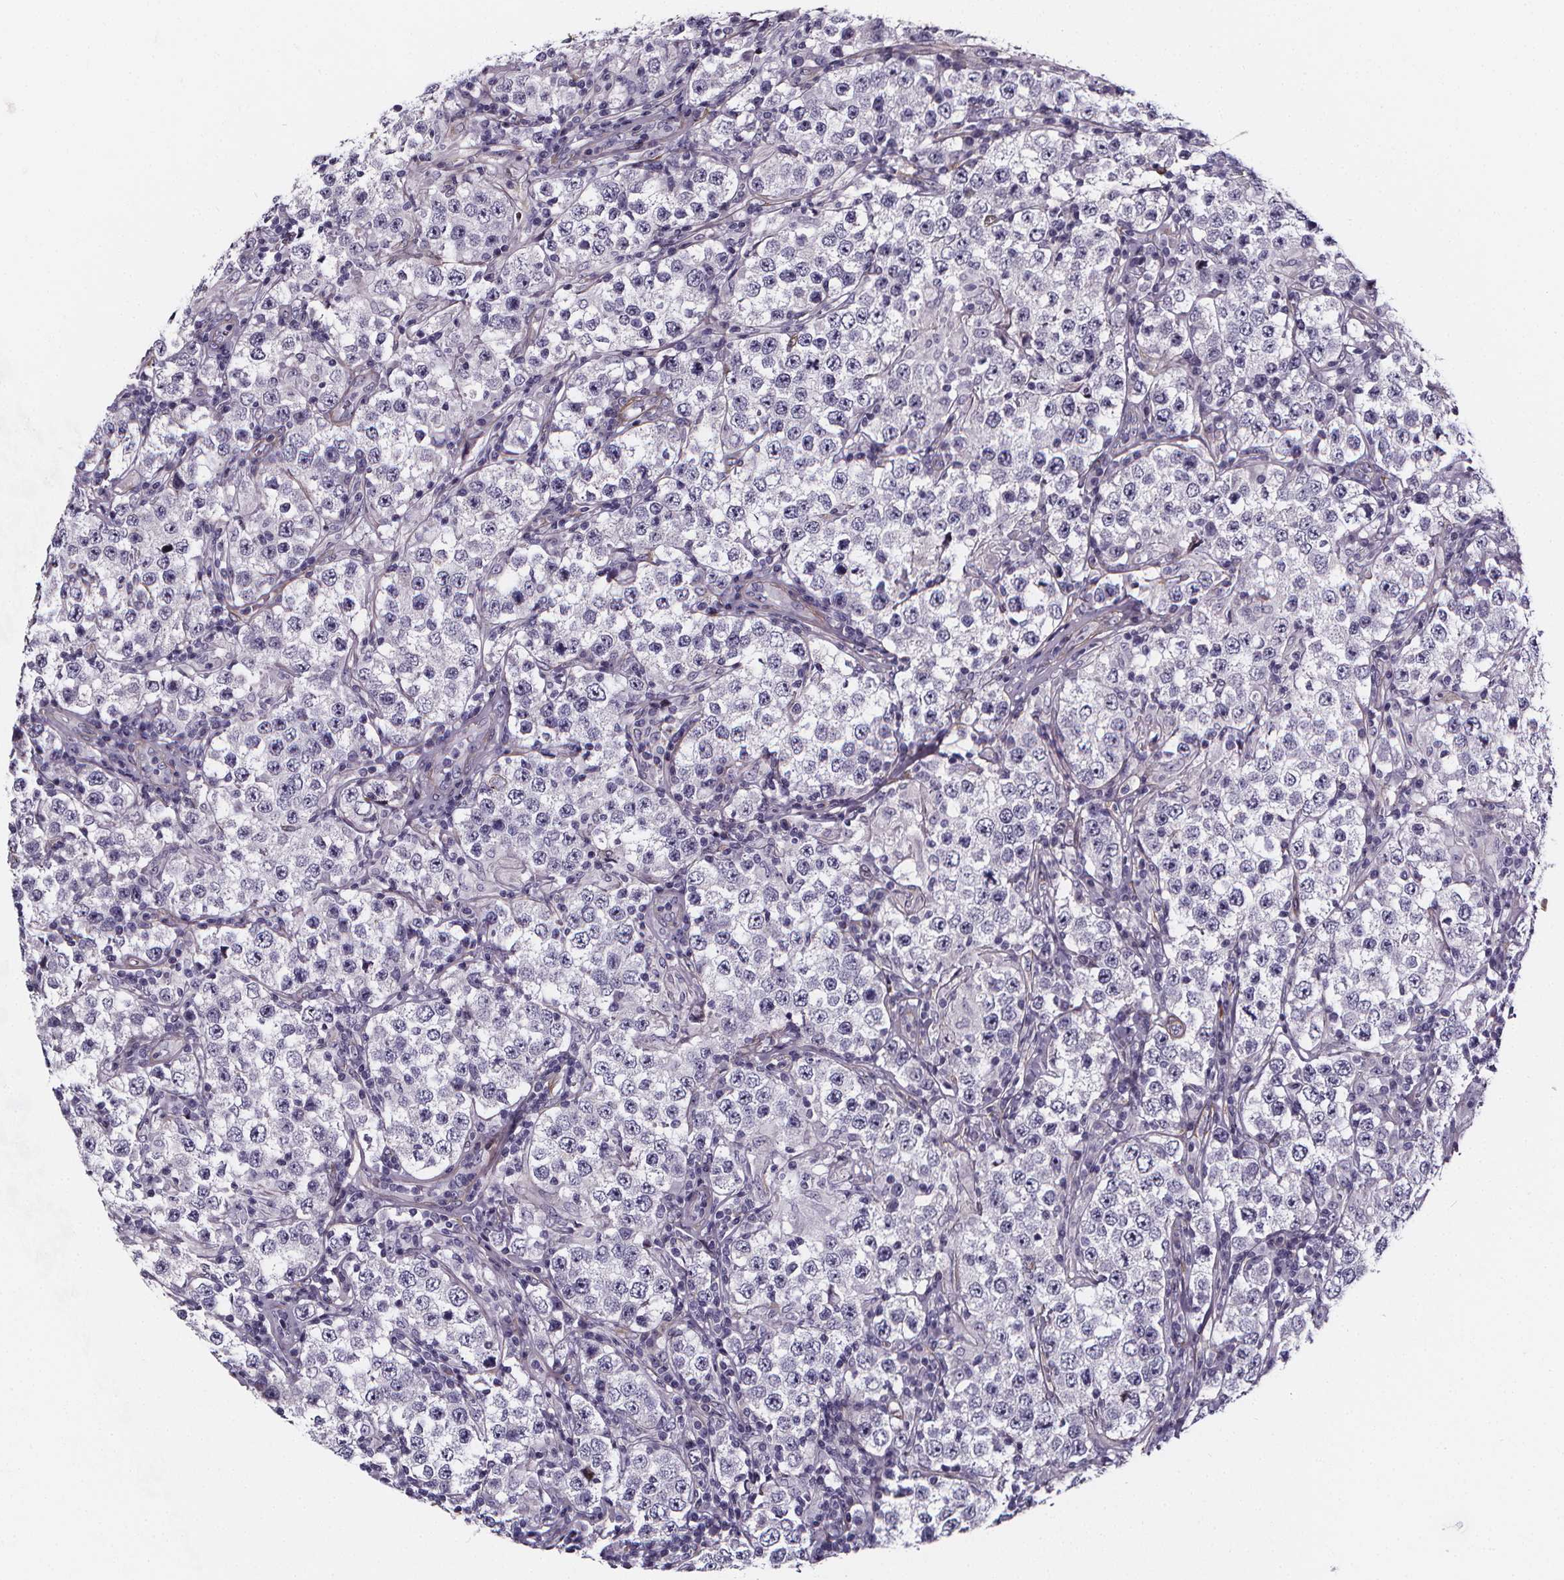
{"staining": {"intensity": "negative", "quantity": "none", "location": "none"}, "tissue": "testis cancer", "cell_type": "Tumor cells", "image_type": "cancer", "snomed": [{"axis": "morphology", "description": "Seminoma, NOS"}, {"axis": "morphology", "description": "Carcinoma, Embryonal, NOS"}, {"axis": "topography", "description": "Testis"}], "caption": "This is an IHC micrograph of testis seminoma. There is no expression in tumor cells.", "gene": "AEBP1", "patient": {"sex": "male", "age": 41}}